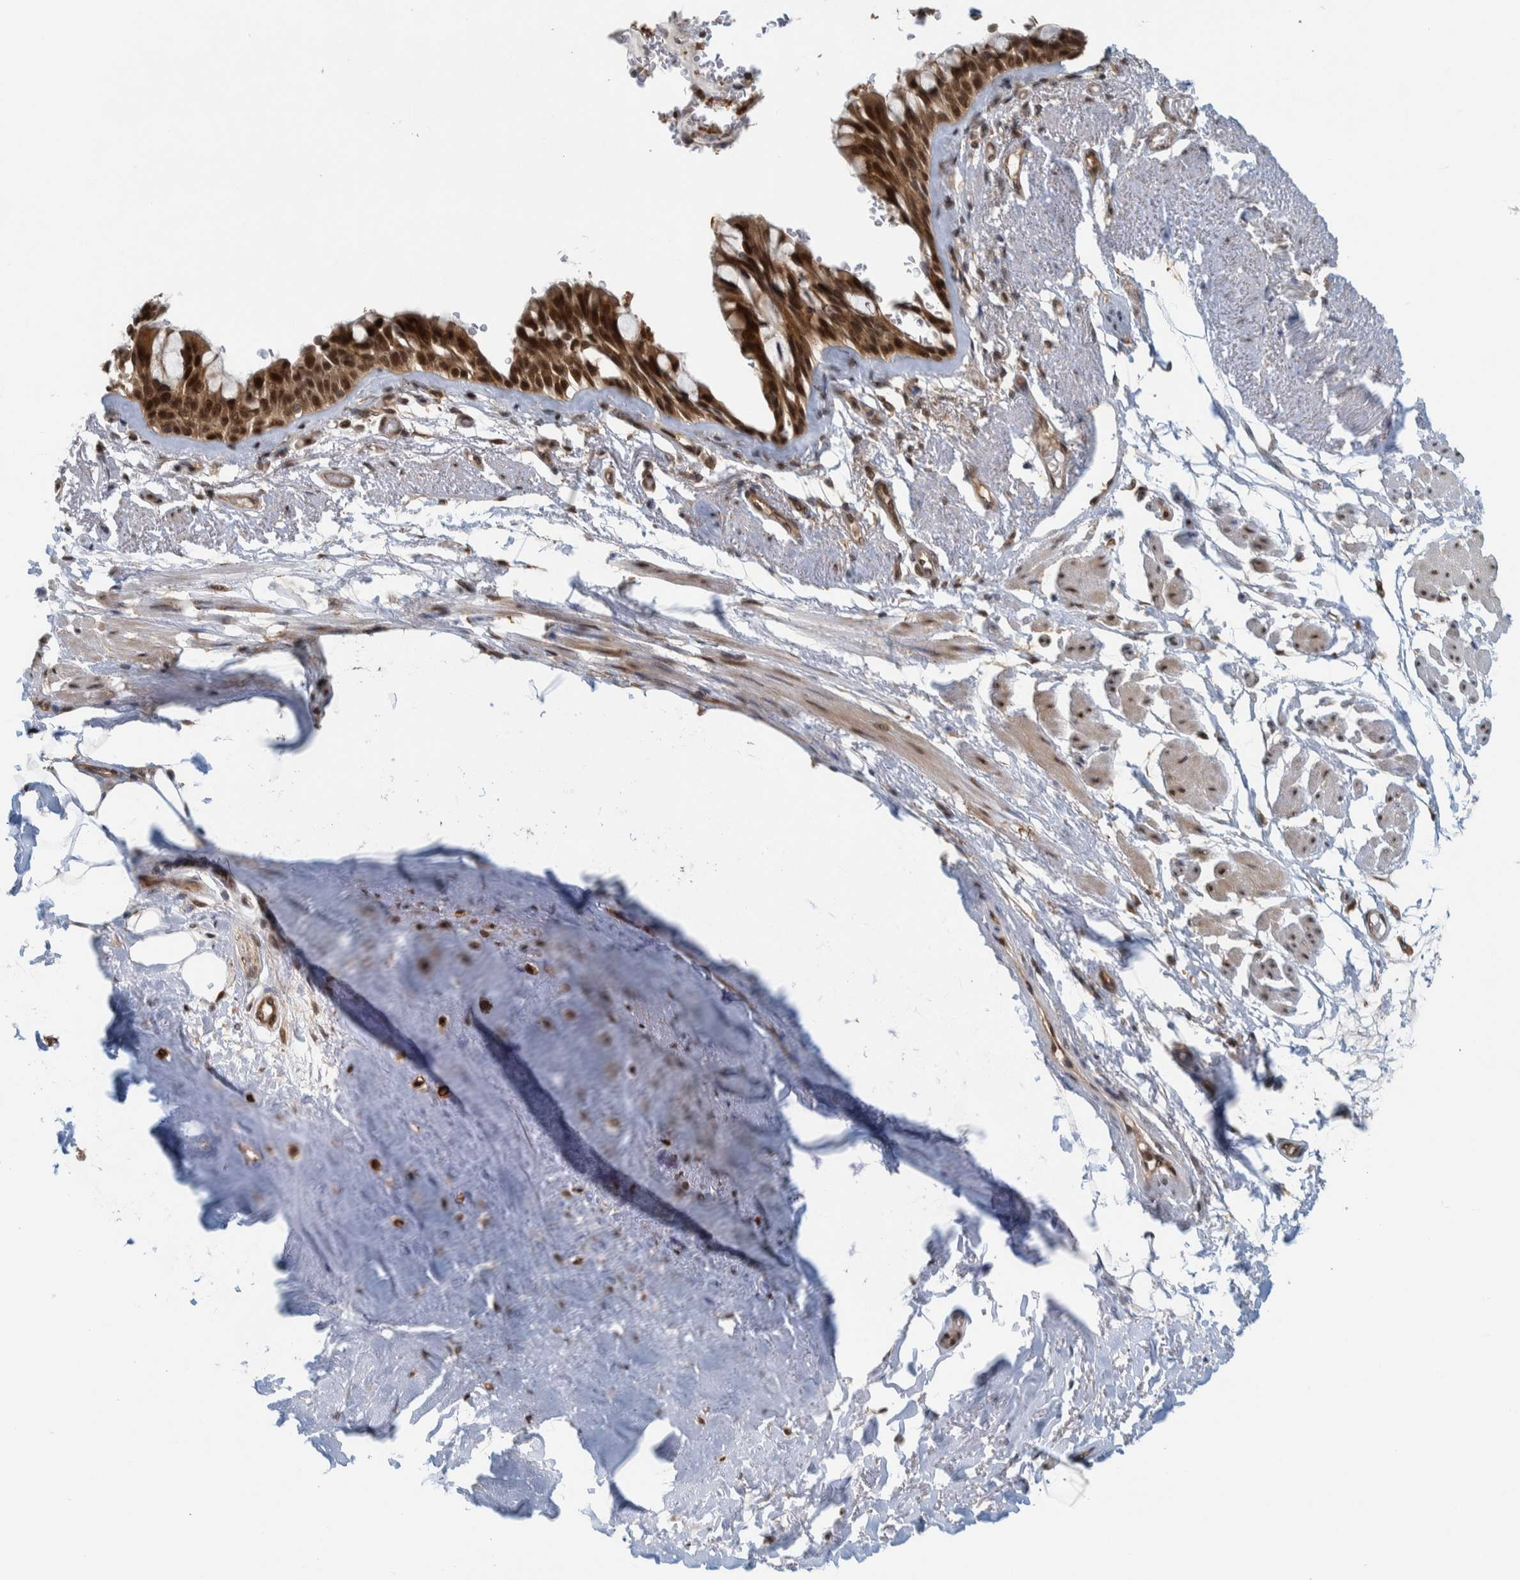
{"staining": {"intensity": "strong", "quantity": ">75%", "location": "cytoplasmic/membranous,nuclear"}, "tissue": "bronchus", "cell_type": "Respiratory epithelial cells", "image_type": "normal", "snomed": [{"axis": "morphology", "description": "Normal tissue, NOS"}, {"axis": "topography", "description": "Bronchus"}], "caption": "Immunohistochemical staining of normal human bronchus exhibits high levels of strong cytoplasmic/membranous,nuclear staining in approximately >75% of respiratory epithelial cells.", "gene": "COPS3", "patient": {"sex": "male", "age": 66}}